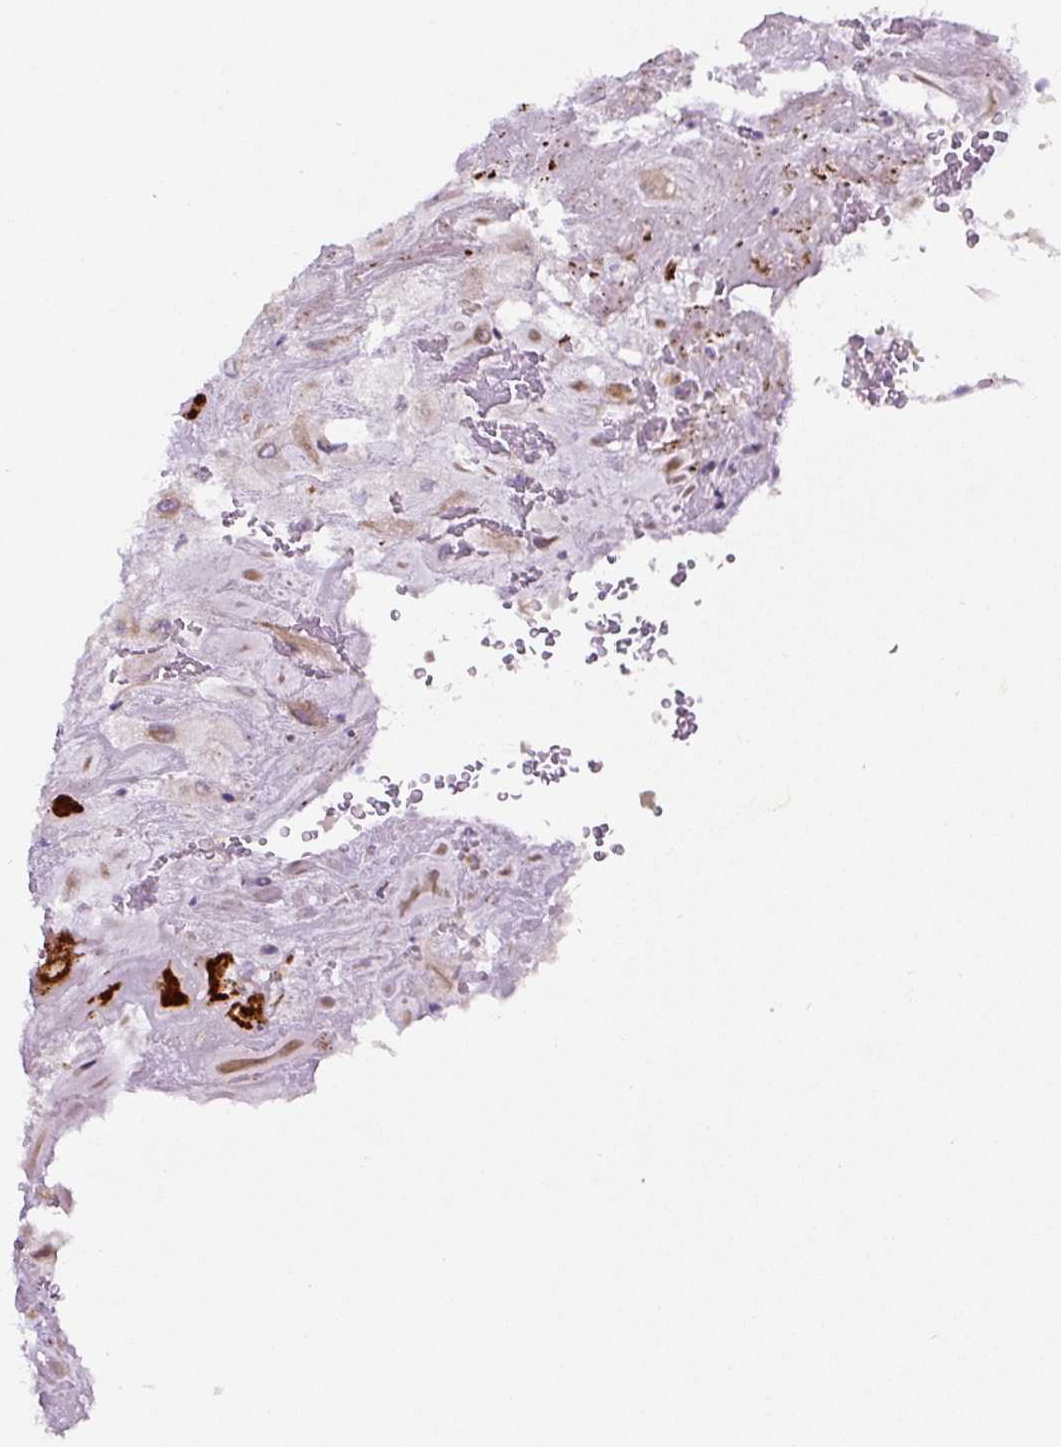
{"staining": {"intensity": "moderate", "quantity": "<25%", "location": "cytoplasmic/membranous"}, "tissue": "placenta", "cell_type": "Decidual cells", "image_type": "normal", "snomed": [{"axis": "morphology", "description": "Normal tissue, NOS"}, {"axis": "topography", "description": "Placenta"}], "caption": "Moderate cytoplasmic/membranous protein expression is seen in approximately <25% of decidual cells in placenta.", "gene": "HPS4", "patient": {"sex": "female", "age": 32}}